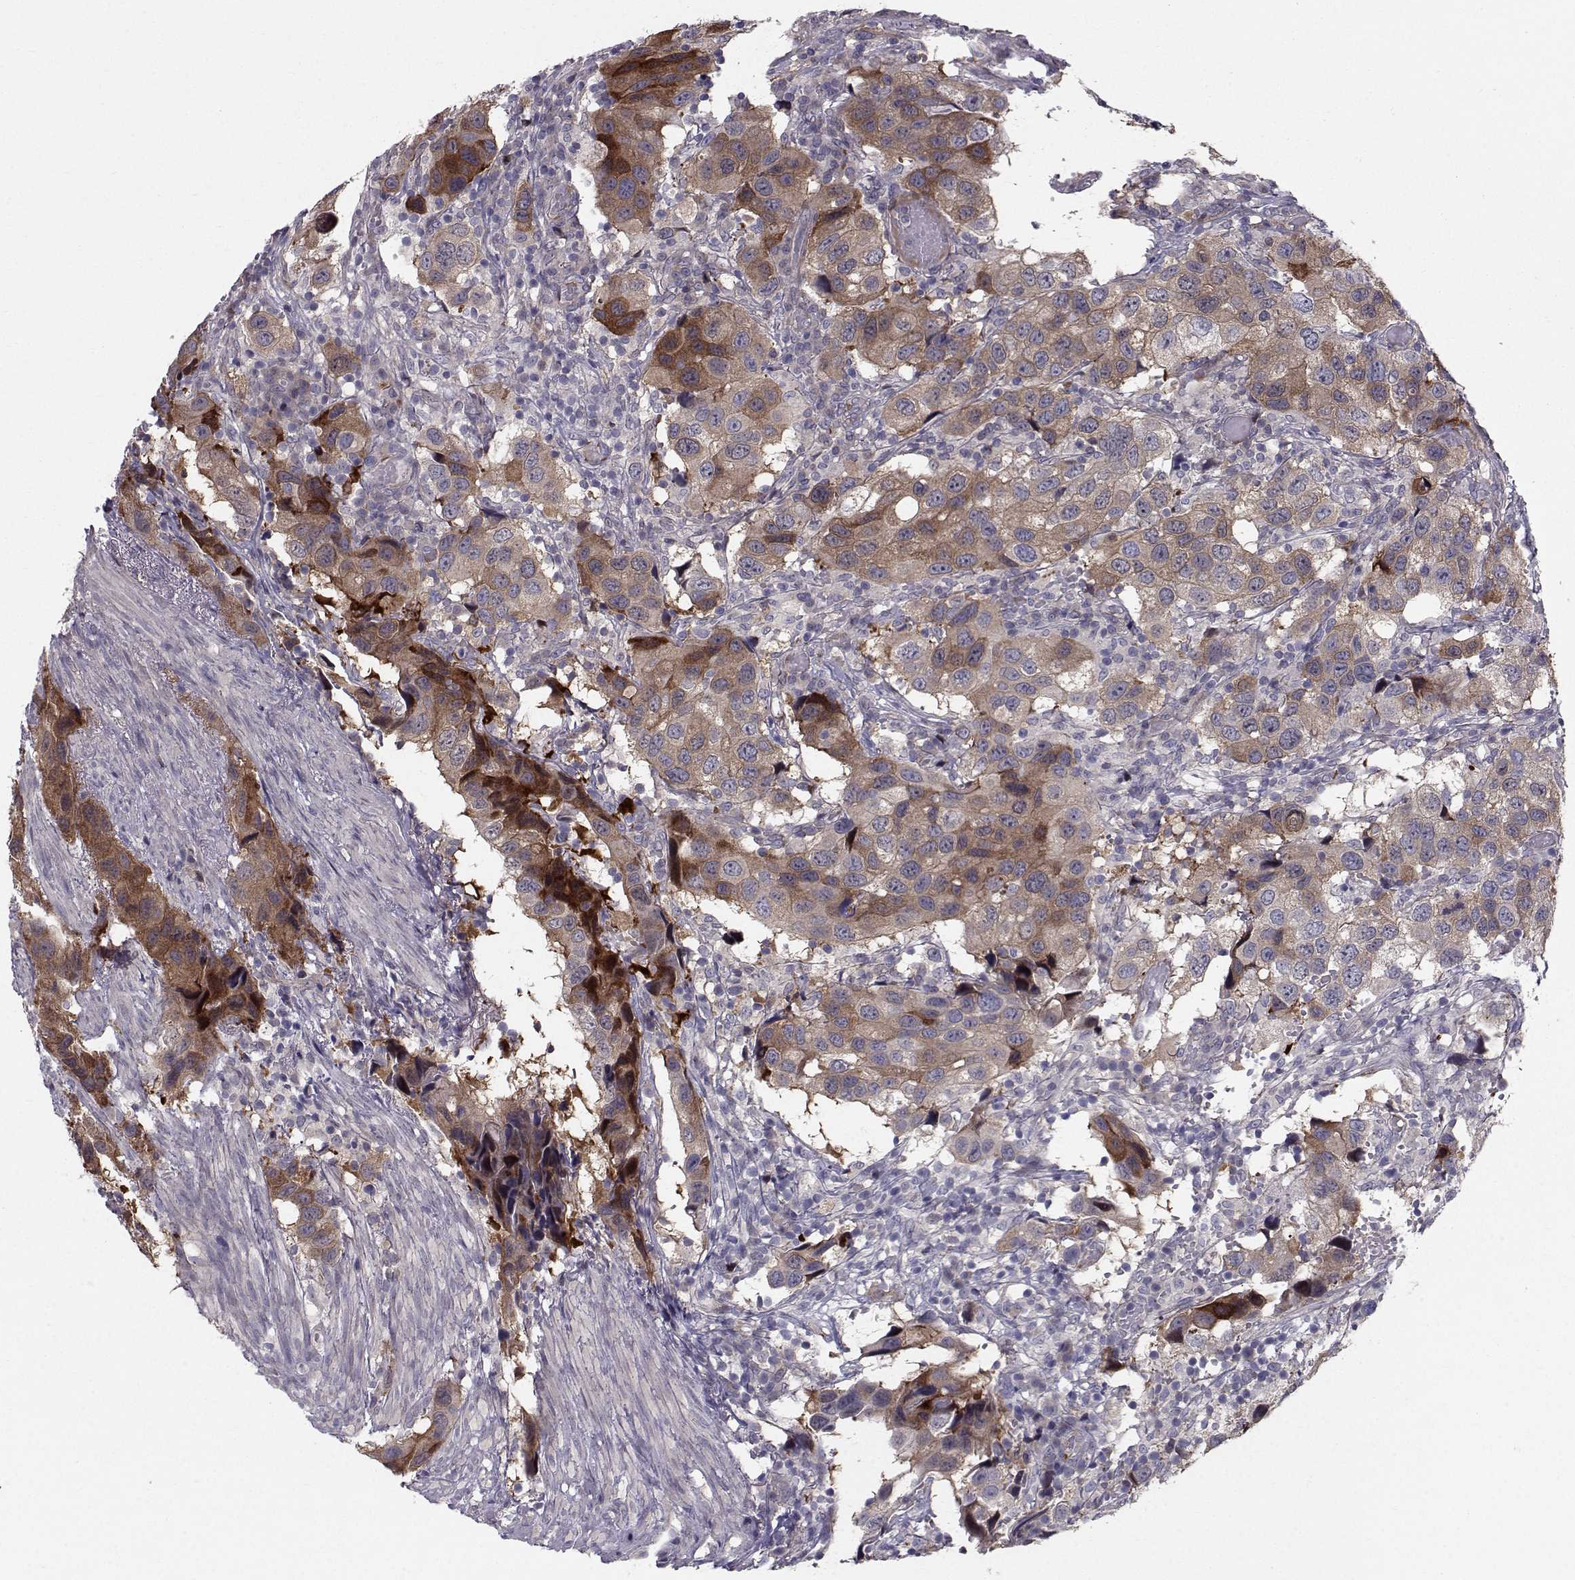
{"staining": {"intensity": "strong", "quantity": "<25%", "location": "cytoplasmic/membranous"}, "tissue": "urothelial cancer", "cell_type": "Tumor cells", "image_type": "cancer", "snomed": [{"axis": "morphology", "description": "Urothelial carcinoma, High grade"}, {"axis": "topography", "description": "Urinary bladder"}], "caption": "The immunohistochemical stain highlights strong cytoplasmic/membranous expression in tumor cells of high-grade urothelial carcinoma tissue.", "gene": "HSP90AB1", "patient": {"sex": "male", "age": 79}}